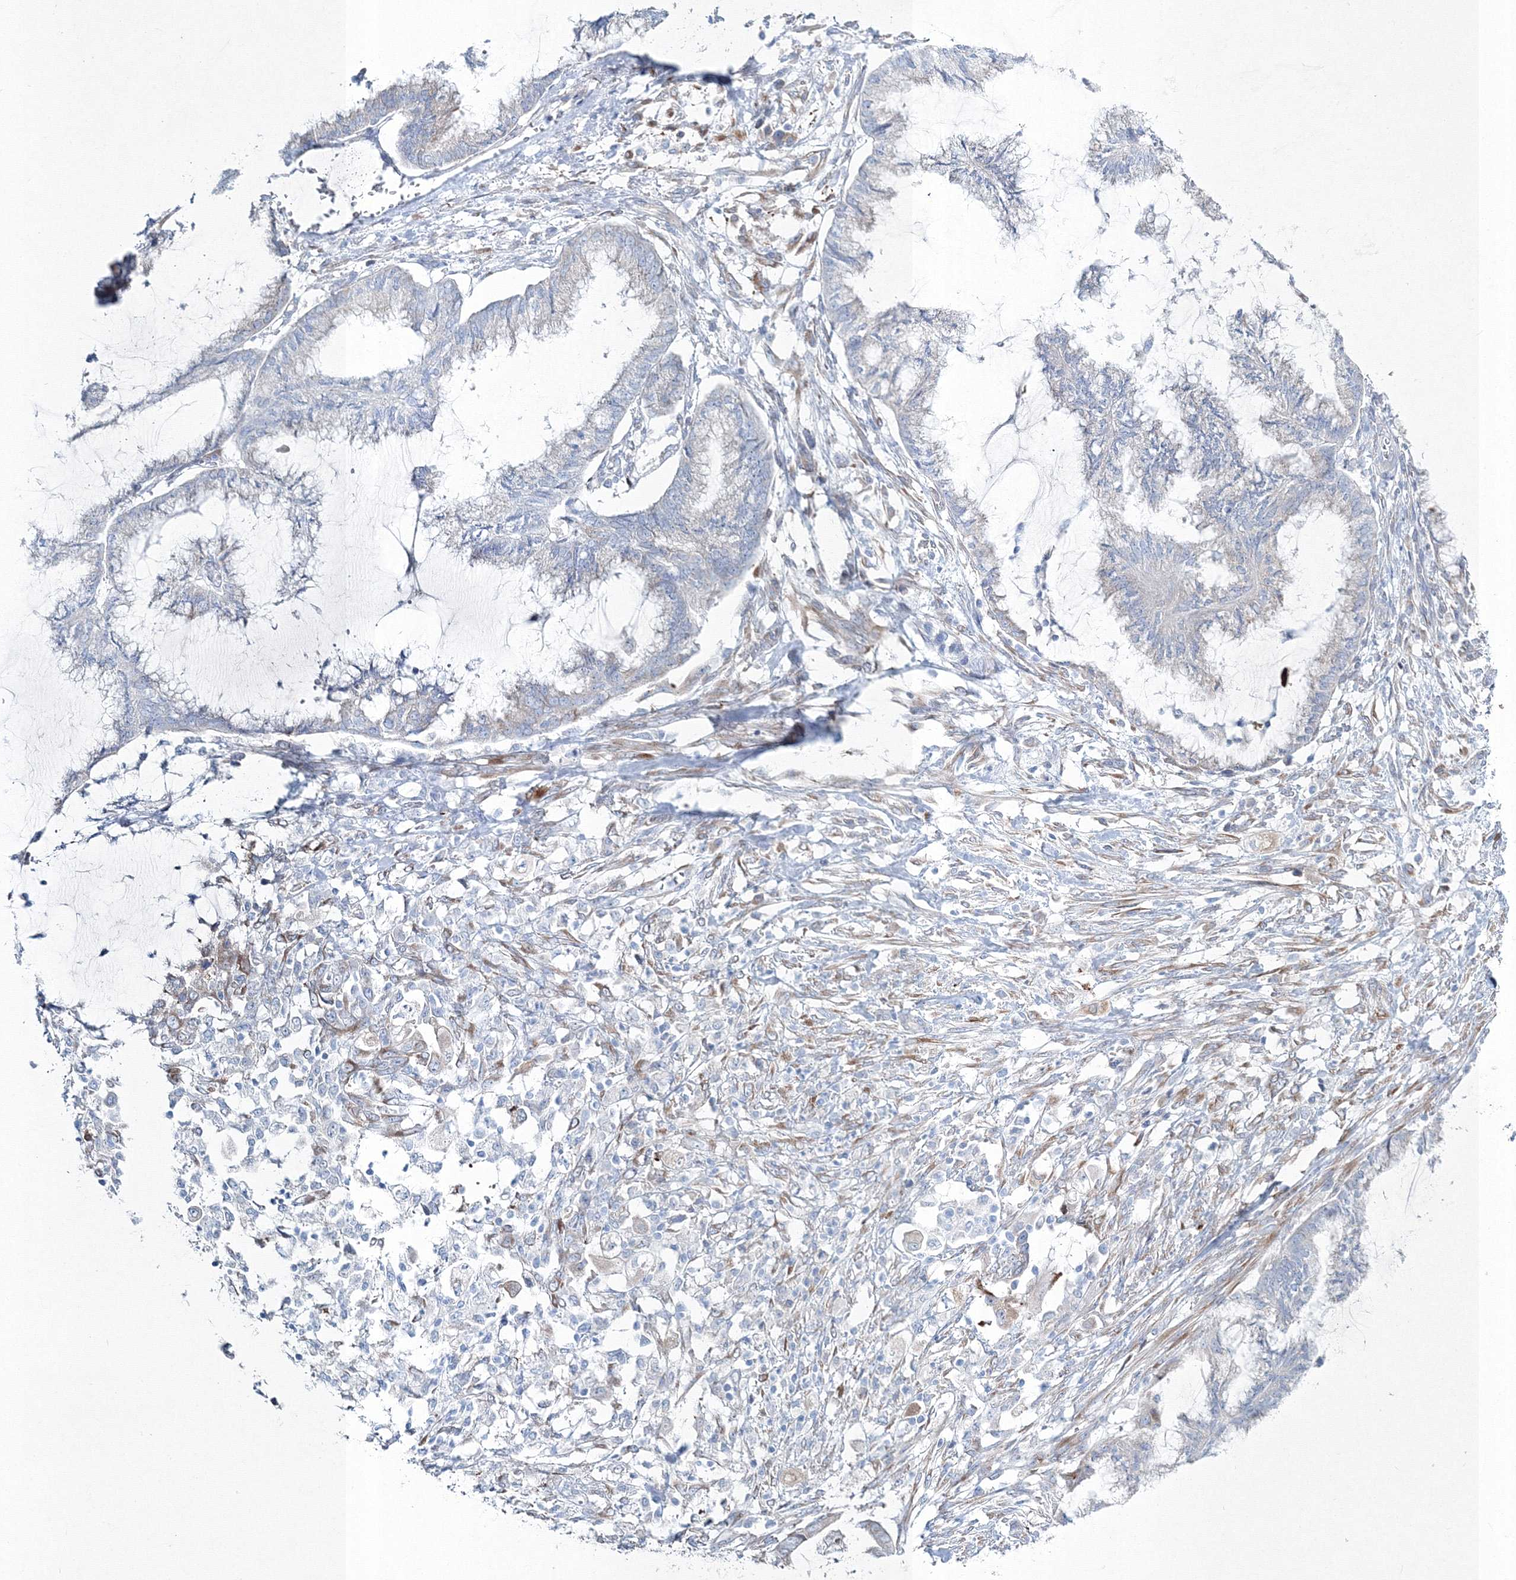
{"staining": {"intensity": "negative", "quantity": "none", "location": "none"}, "tissue": "endometrial cancer", "cell_type": "Tumor cells", "image_type": "cancer", "snomed": [{"axis": "morphology", "description": "Adenocarcinoma, NOS"}, {"axis": "topography", "description": "Endometrium"}], "caption": "IHC histopathology image of human adenocarcinoma (endometrial) stained for a protein (brown), which exhibits no positivity in tumor cells.", "gene": "RCN1", "patient": {"sex": "female", "age": 86}}